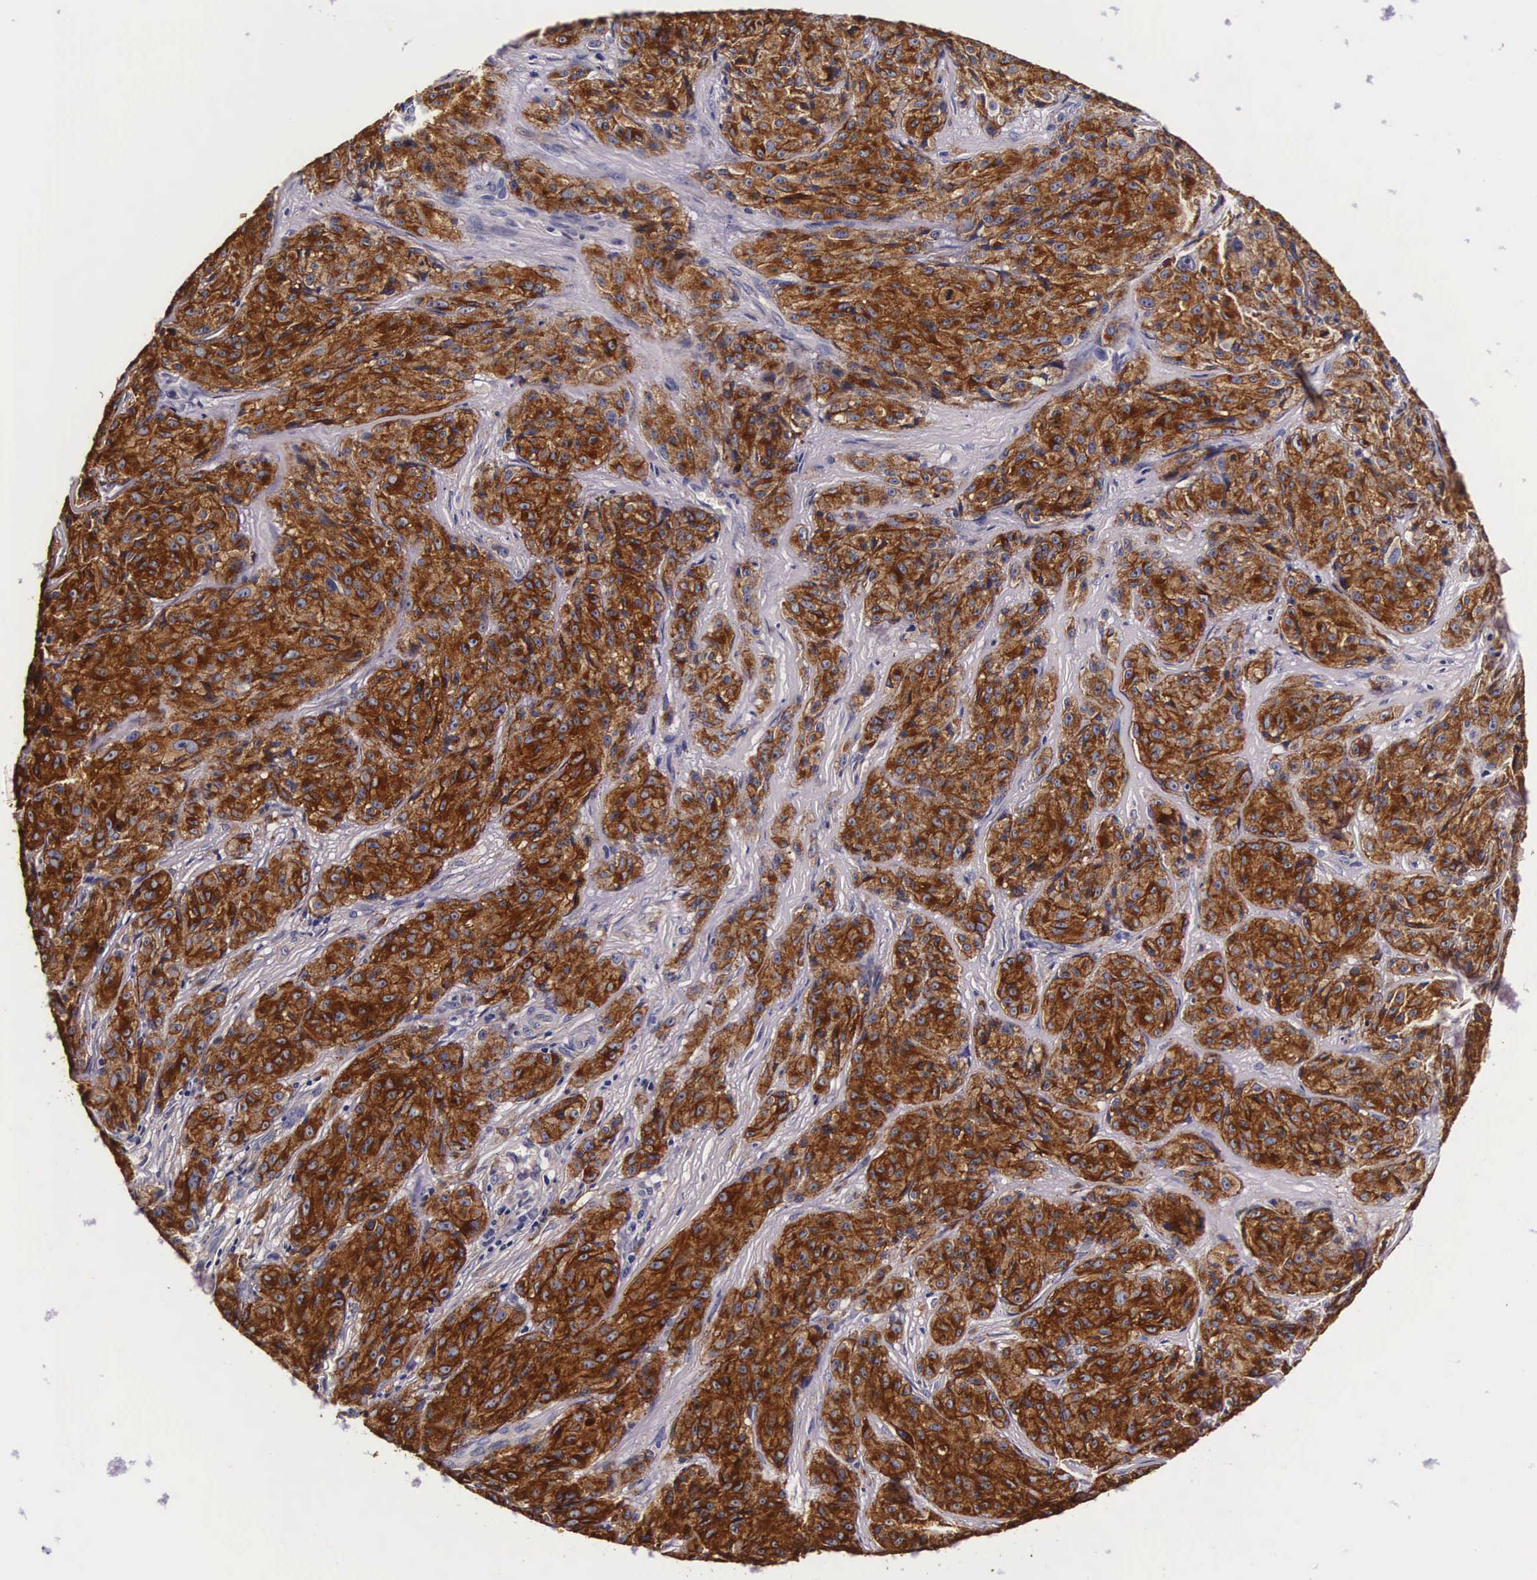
{"staining": {"intensity": "strong", "quantity": ">75%", "location": "cytoplasmic/membranous"}, "tissue": "melanoma", "cell_type": "Tumor cells", "image_type": "cancer", "snomed": [{"axis": "morphology", "description": "Malignant melanoma, NOS"}, {"axis": "topography", "description": "Skin"}], "caption": "Melanoma stained with immunohistochemistry (IHC) shows strong cytoplasmic/membranous staining in approximately >75% of tumor cells.", "gene": "CTSB", "patient": {"sex": "male", "age": 56}}